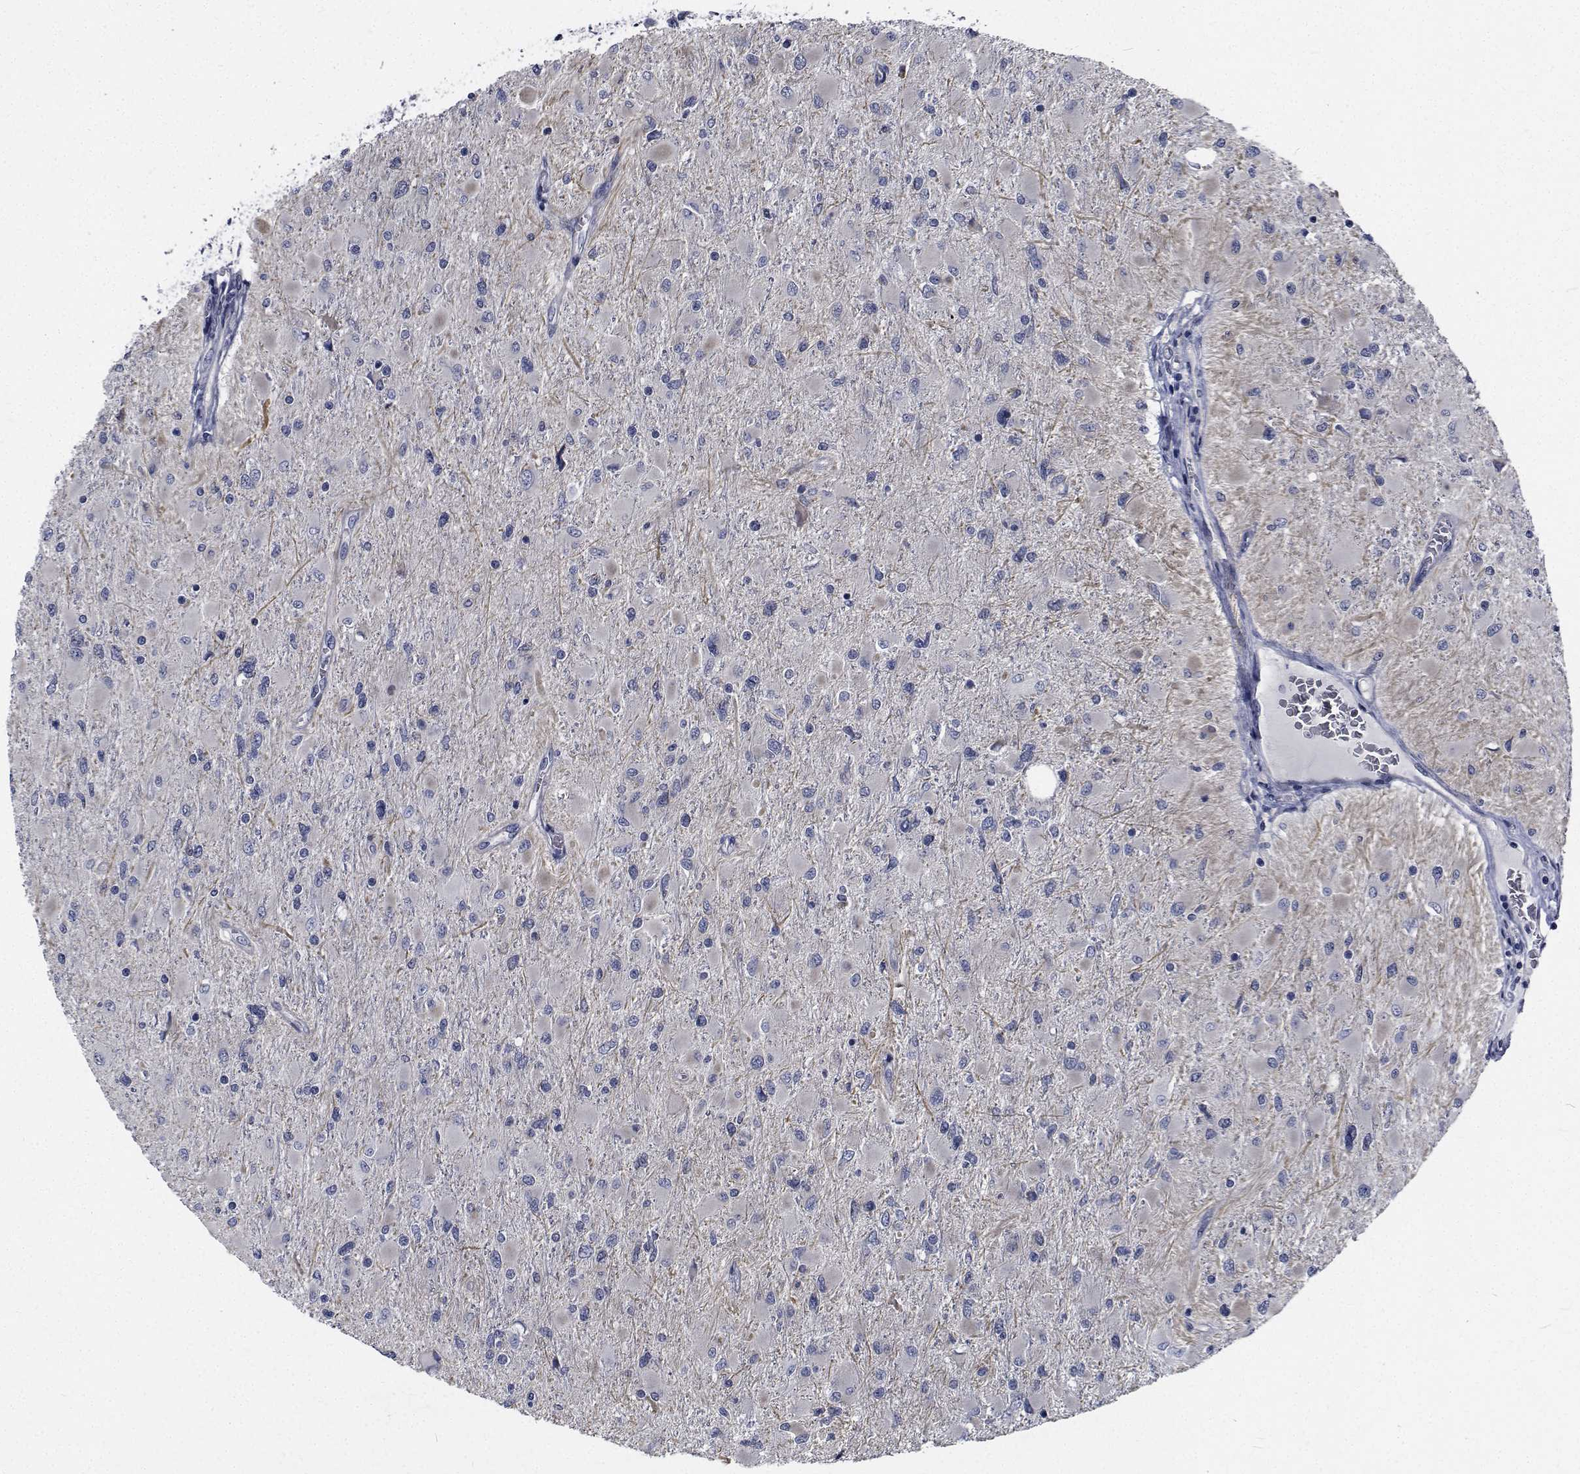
{"staining": {"intensity": "negative", "quantity": "none", "location": "none"}, "tissue": "glioma", "cell_type": "Tumor cells", "image_type": "cancer", "snomed": [{"axis": "morphology", "description": "Glioma, malignant, High grade"}, {"axis": "topography", "description": "Cerebral cortex"}], "caption": "Human malignant high-grade glioma stained for a protein using immunohistochemistry displays no staining in tumor cells.", "gene": "TTBK1", "patient": {"sex": "female", "age": 36}}